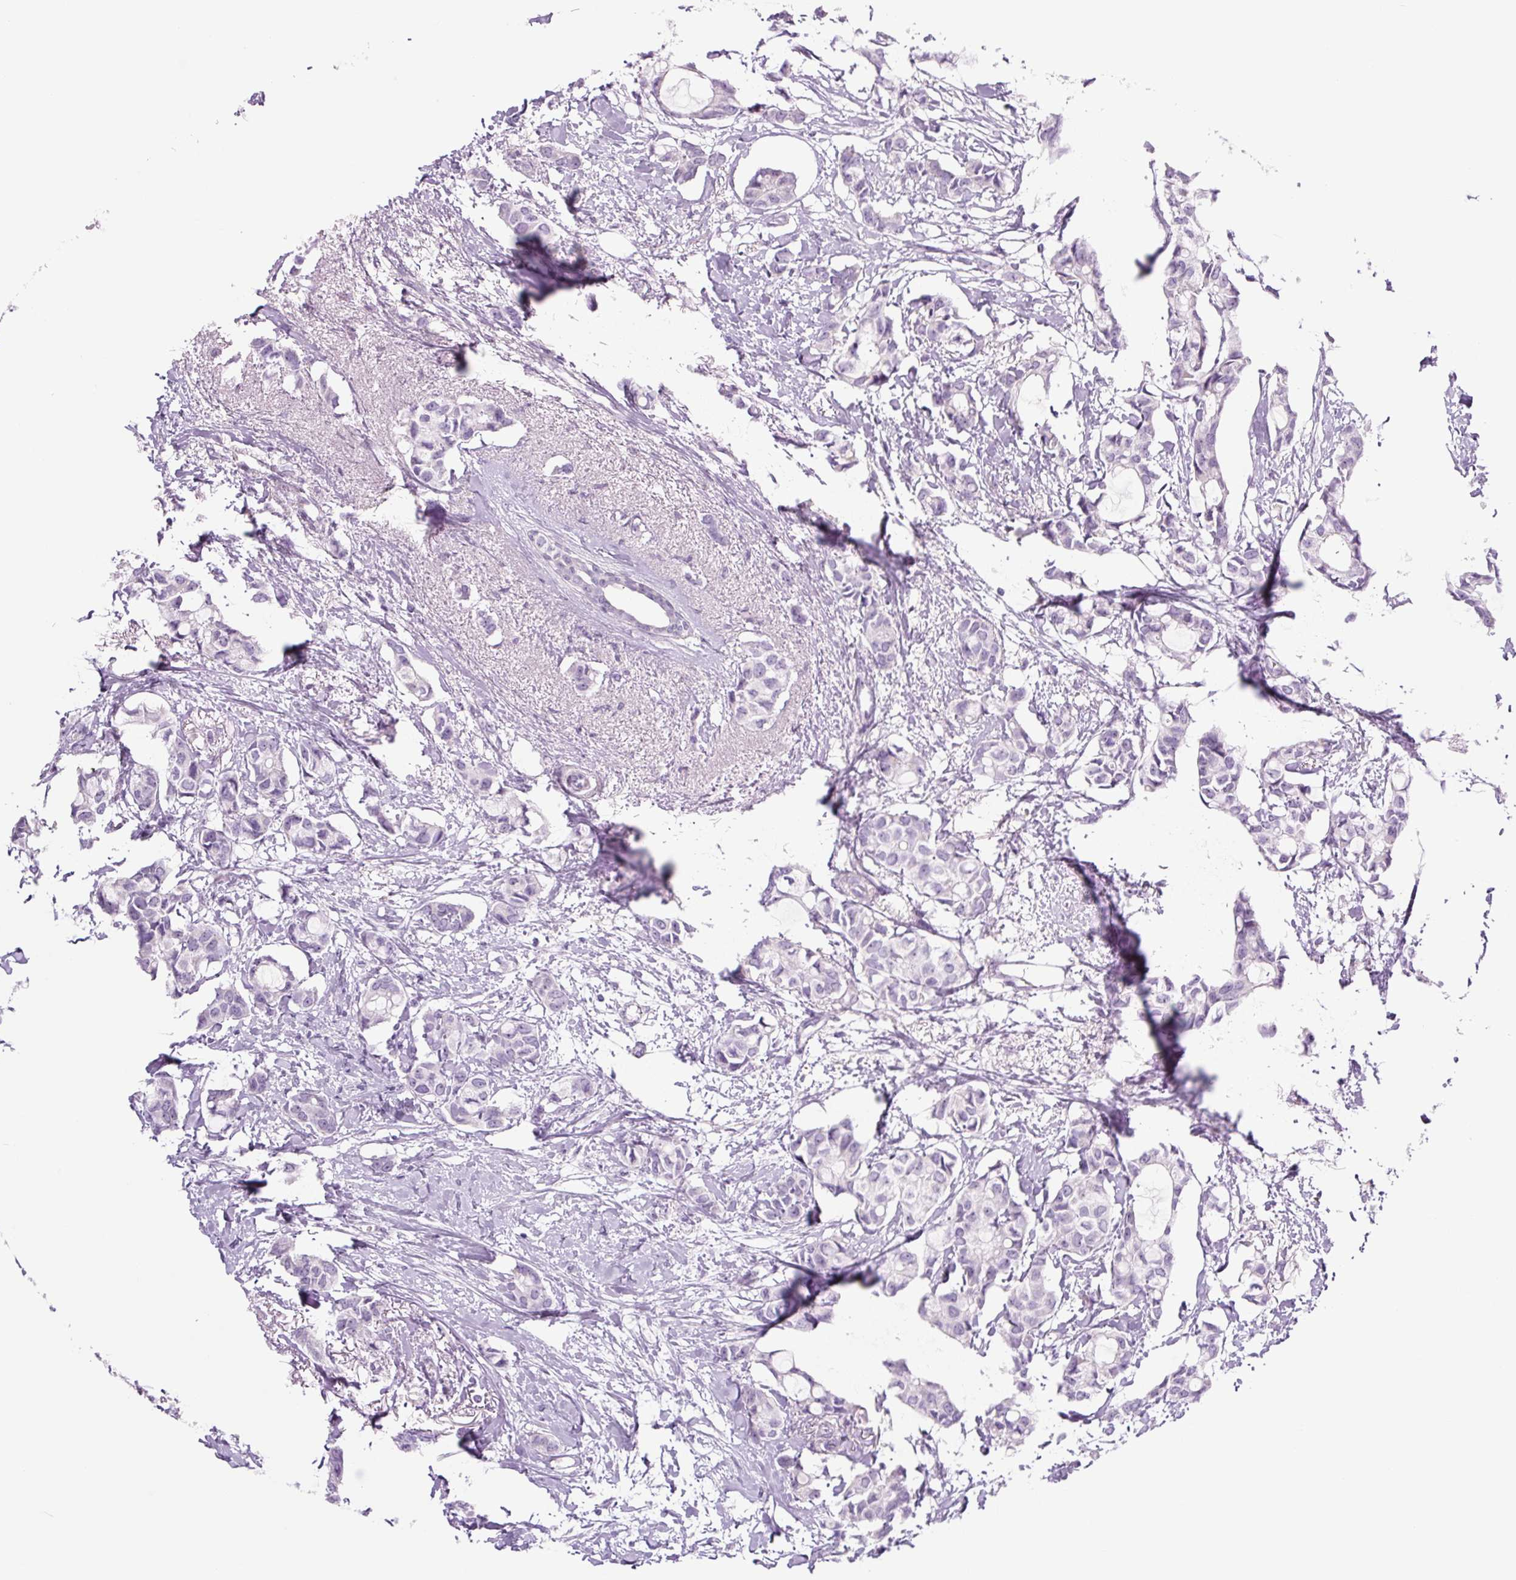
{"staining": {"intensity": "negative", "quantity": "none", "location": "none"}, "tissue": "breast cancer", "cell_type": "Tumor cells", "image_type": "cancer", "snomed": [{"axis": "morphology", "description": "Duct carcinoma"}, {"axis": "topography", "description": "Breast"}], "caption": "Tumor cells show no significant protein positivity in infiltrating ductal carcinoma (breast). (Brightfield microscopy of DAB (3,3'-diaminobenzidine) immunohistochemistry (IHC) at high magnification).", "gene": "RRS1", "patient": {"sex": "female", "age": 73}}